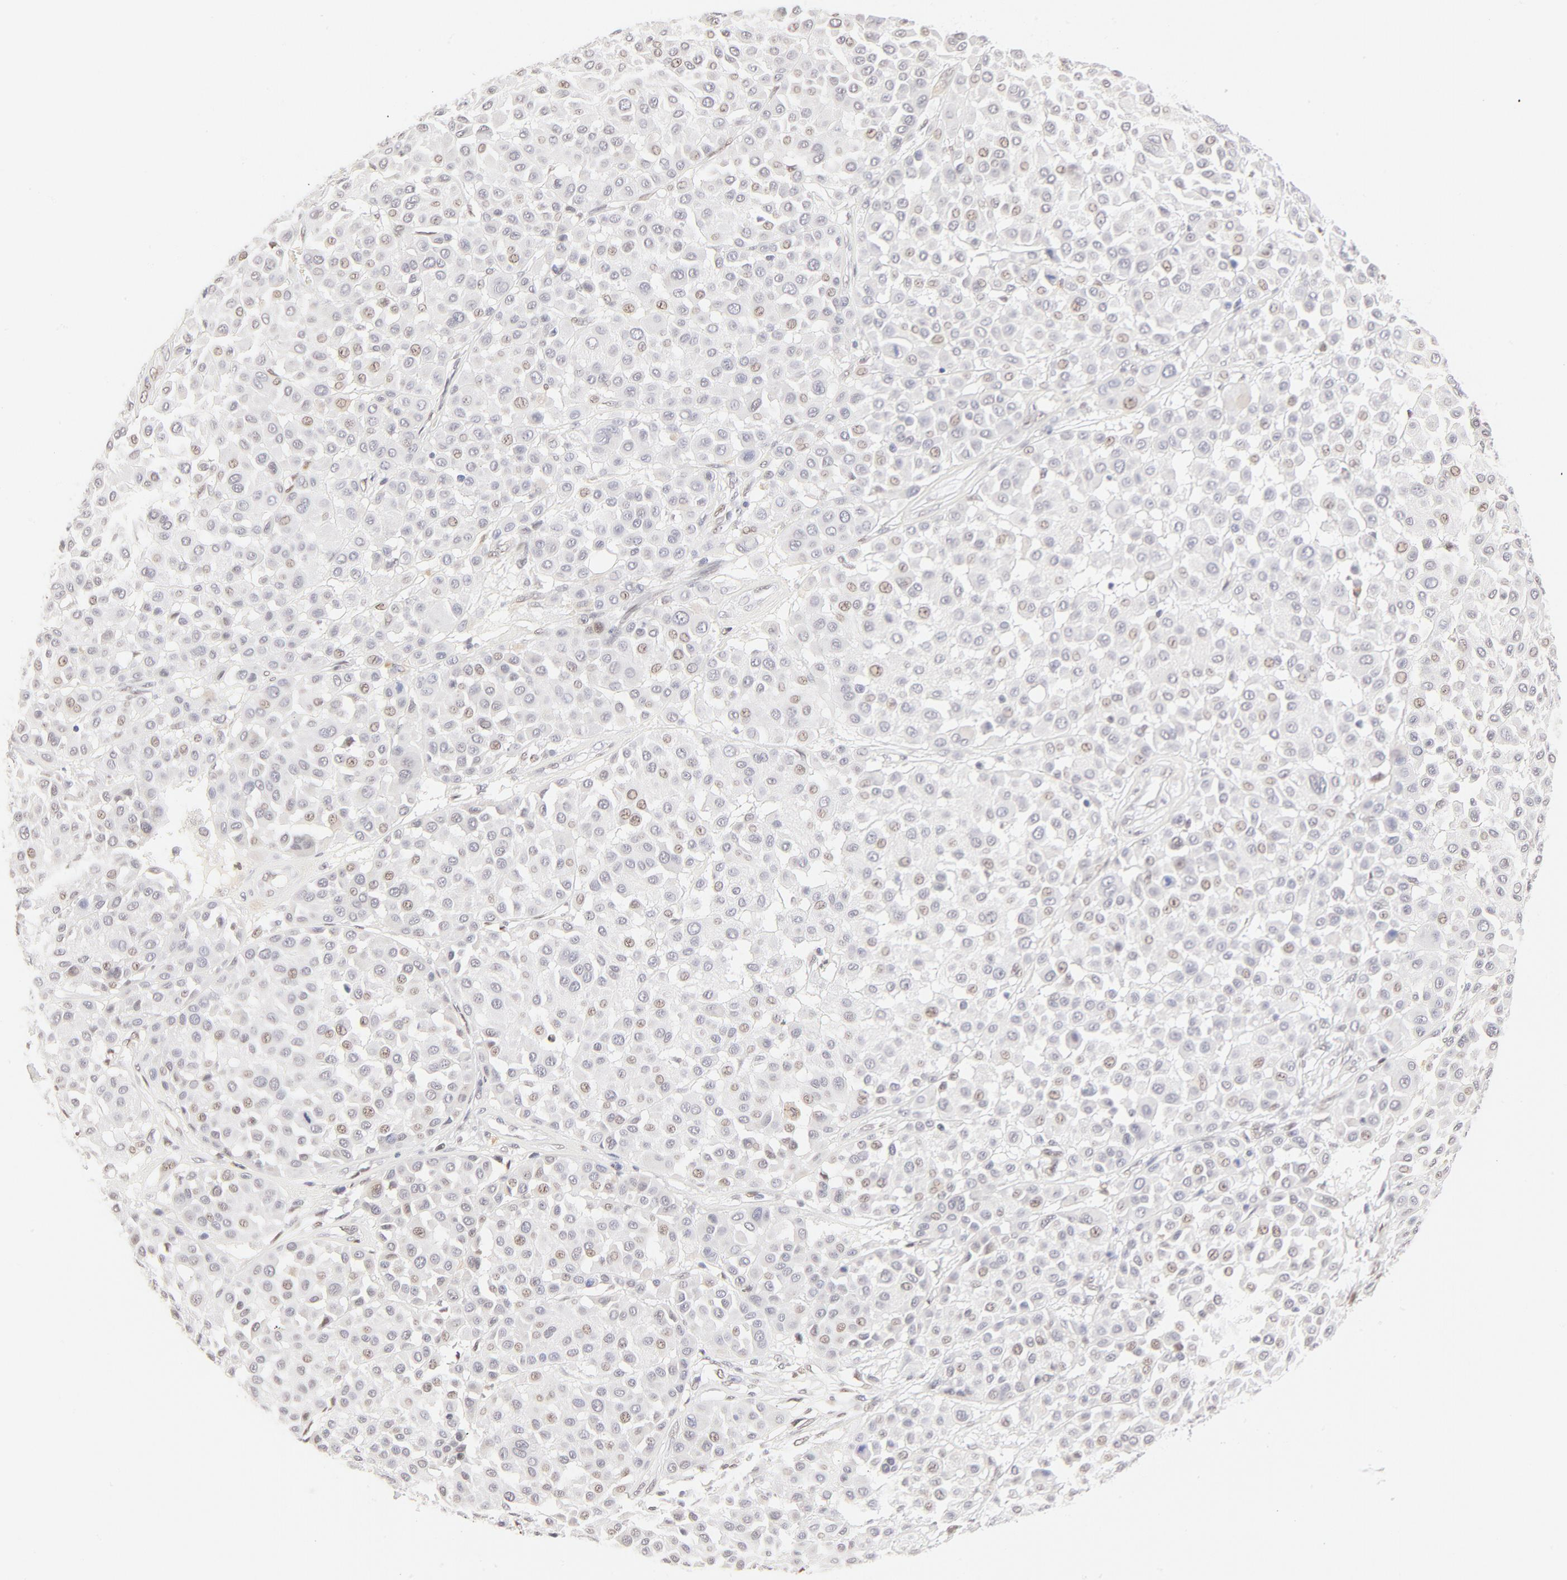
{"staining": {"intensity": "weak", "quantity": "<25%", "location": "nuclear"}, "tissue": "melanoma", "cell_type": "Tumor cells", "image_type": "cancer", "snomed": [{"axis": "morphology", "description": "Malignant melanoma, Metastatic site"}, {"axis": "topography", "description": "Soft tissue"}], "caption": "This is an immunohistochemistry photomicrograph of melanoma. There is no expression in tumor cells.", "gene": "PBX1", "patient": {"sex": "male", "age": 41}}